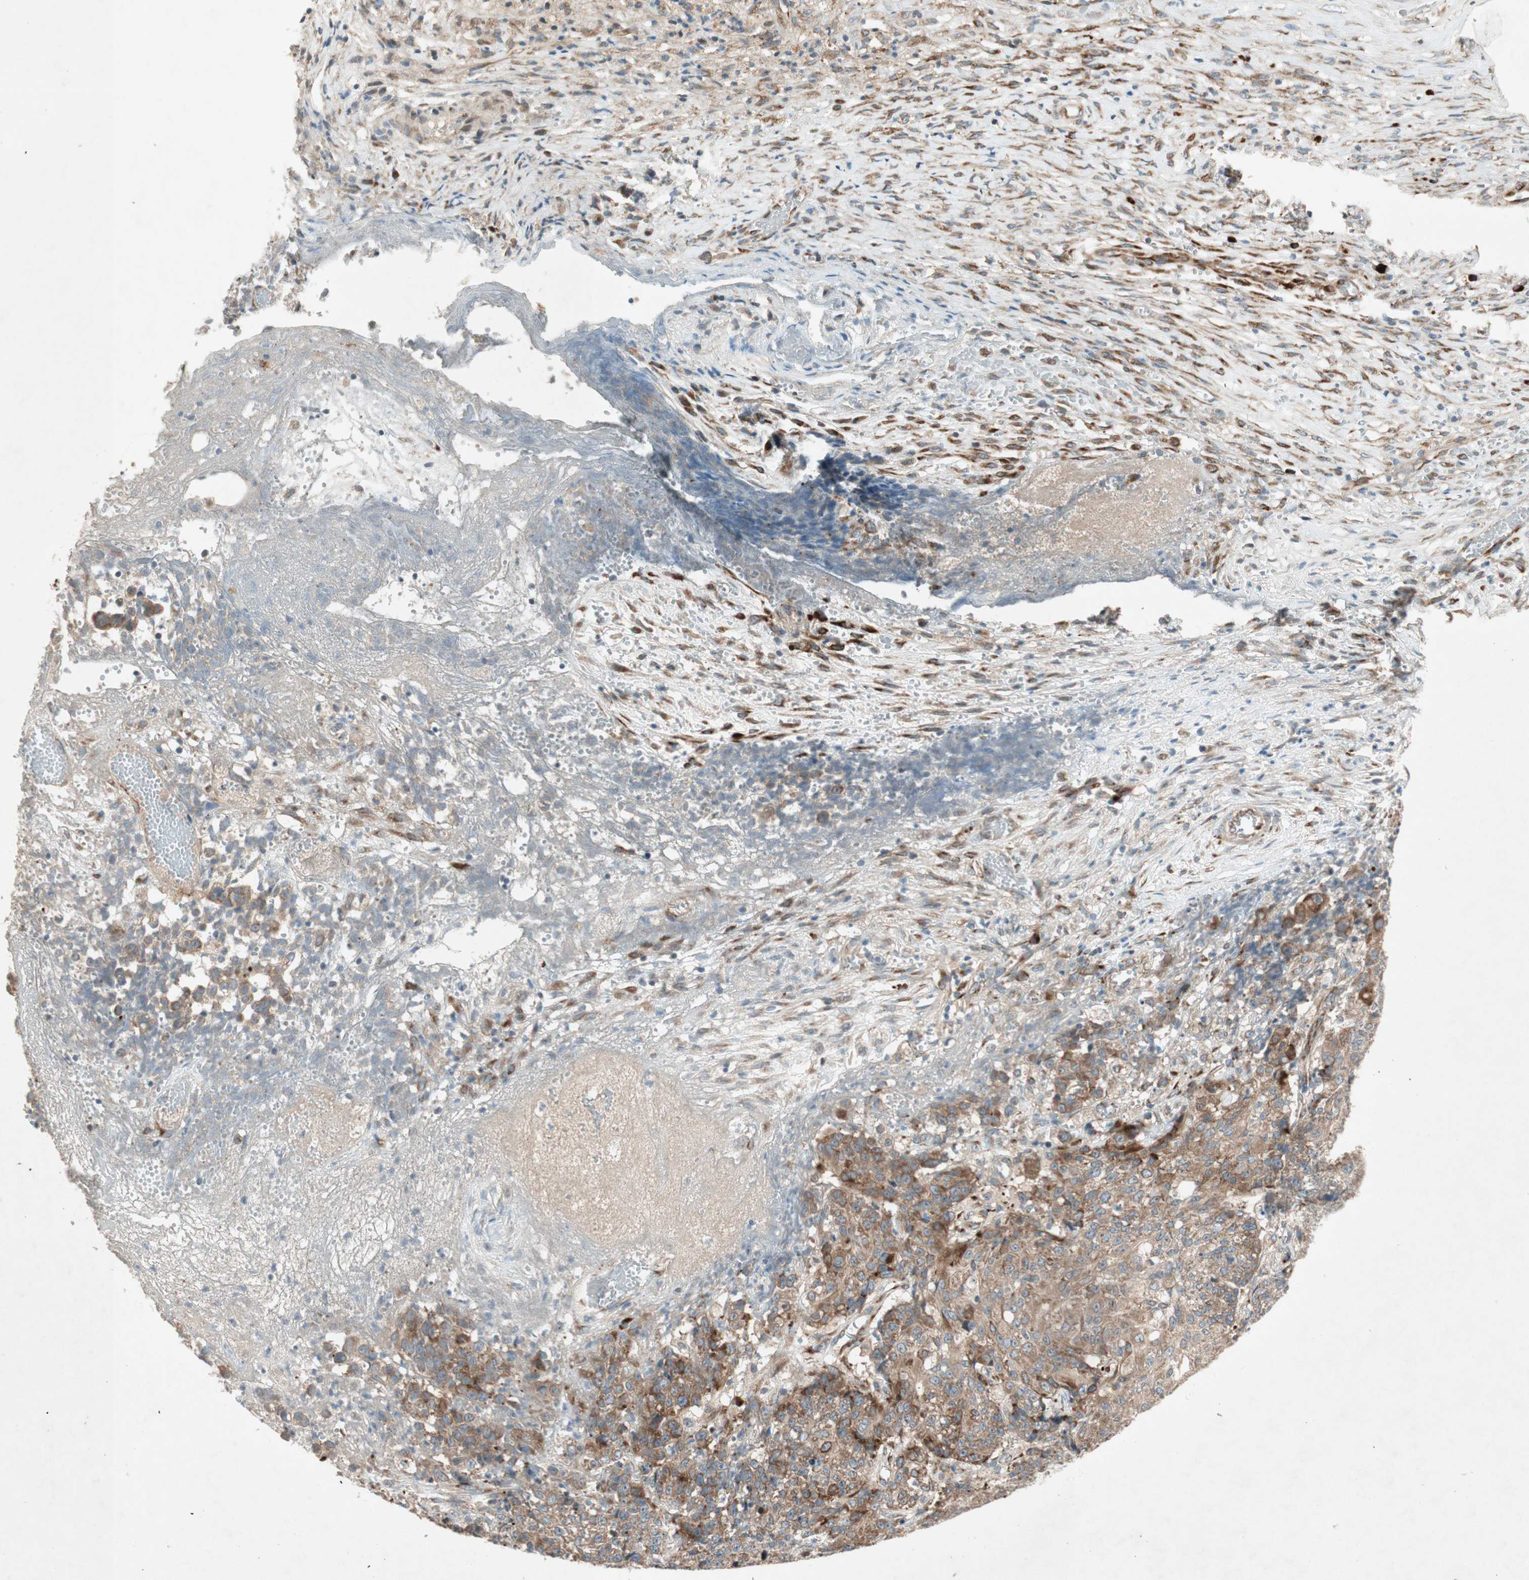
{"staining": {"intensity": "moderate", "quantity": ">75%", "location": "cytoplasmic/membranous"}, "tissue": "ovarian cancer", "cell_type": "Tumor cells", "image_type": "cancer", "snomed": [{"axis": "morphology", "description": "Carcinoma, endometroid"}, {"axis": "topography", "description": "Ovary"}], "caption": "There is medium levels of moderate cytoplasmic/membranous expression in tumor cells of endometroid carcinoma (ovarian), as demonstrated by immunohistochemical staining (brown color).", "gene": "APOO", "patient": {"sex": "female", "age": 42}}